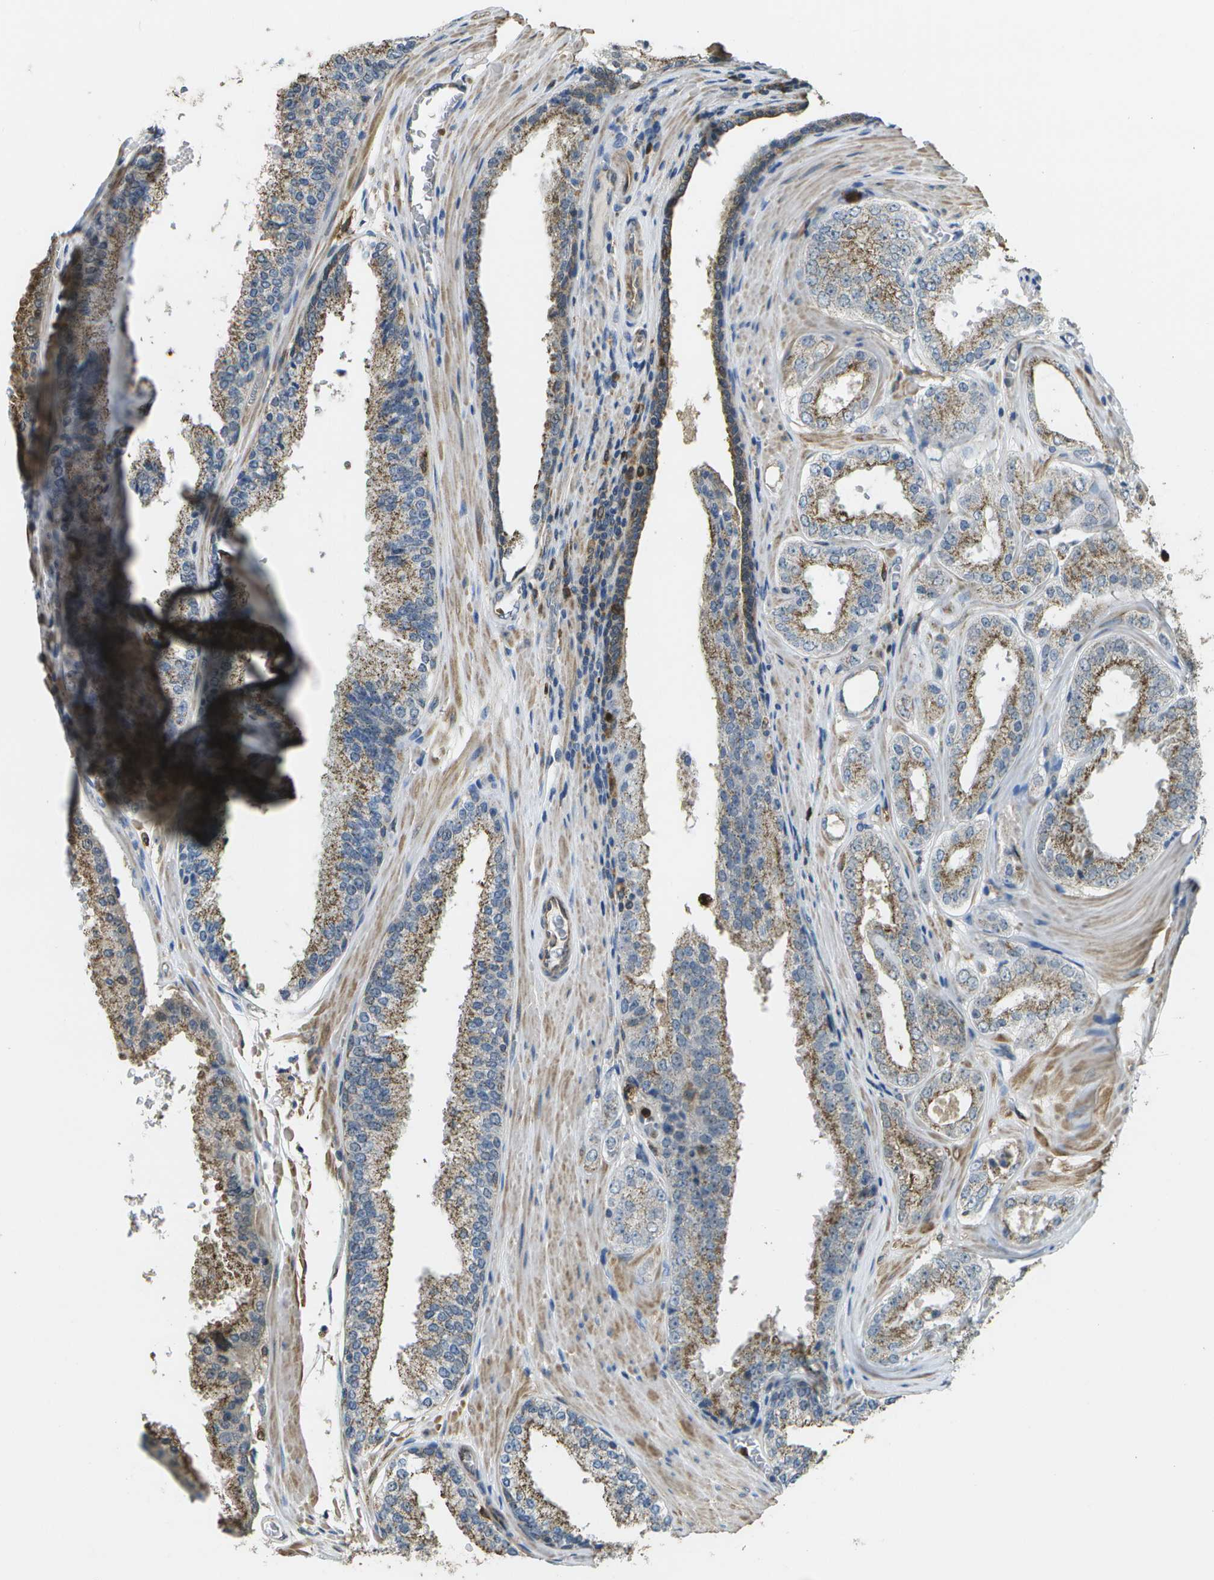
{"staining": {"intensity": "moderate", "quantity": ">75%", "location": "cytoplasmic/membranous"}, "tissue": "prostate cancer", "cell_type": "Tumor cells", "image_type": "cancer", "snomed": [{"axis": "morphology", "description": "Adenocarcinoma, High grade"}, {"axis": "topography", "description": "Prostate"}], "caption": "Immunohistochemical staining of adenocarcinoma (high-grade) (prostate) shows medium levels of moderate cytoplasmic/membranous protein staining in approximately >75% of tumor cells.", "gene": "CACHD1", "patient": {"sex": "male", "age": 65}}